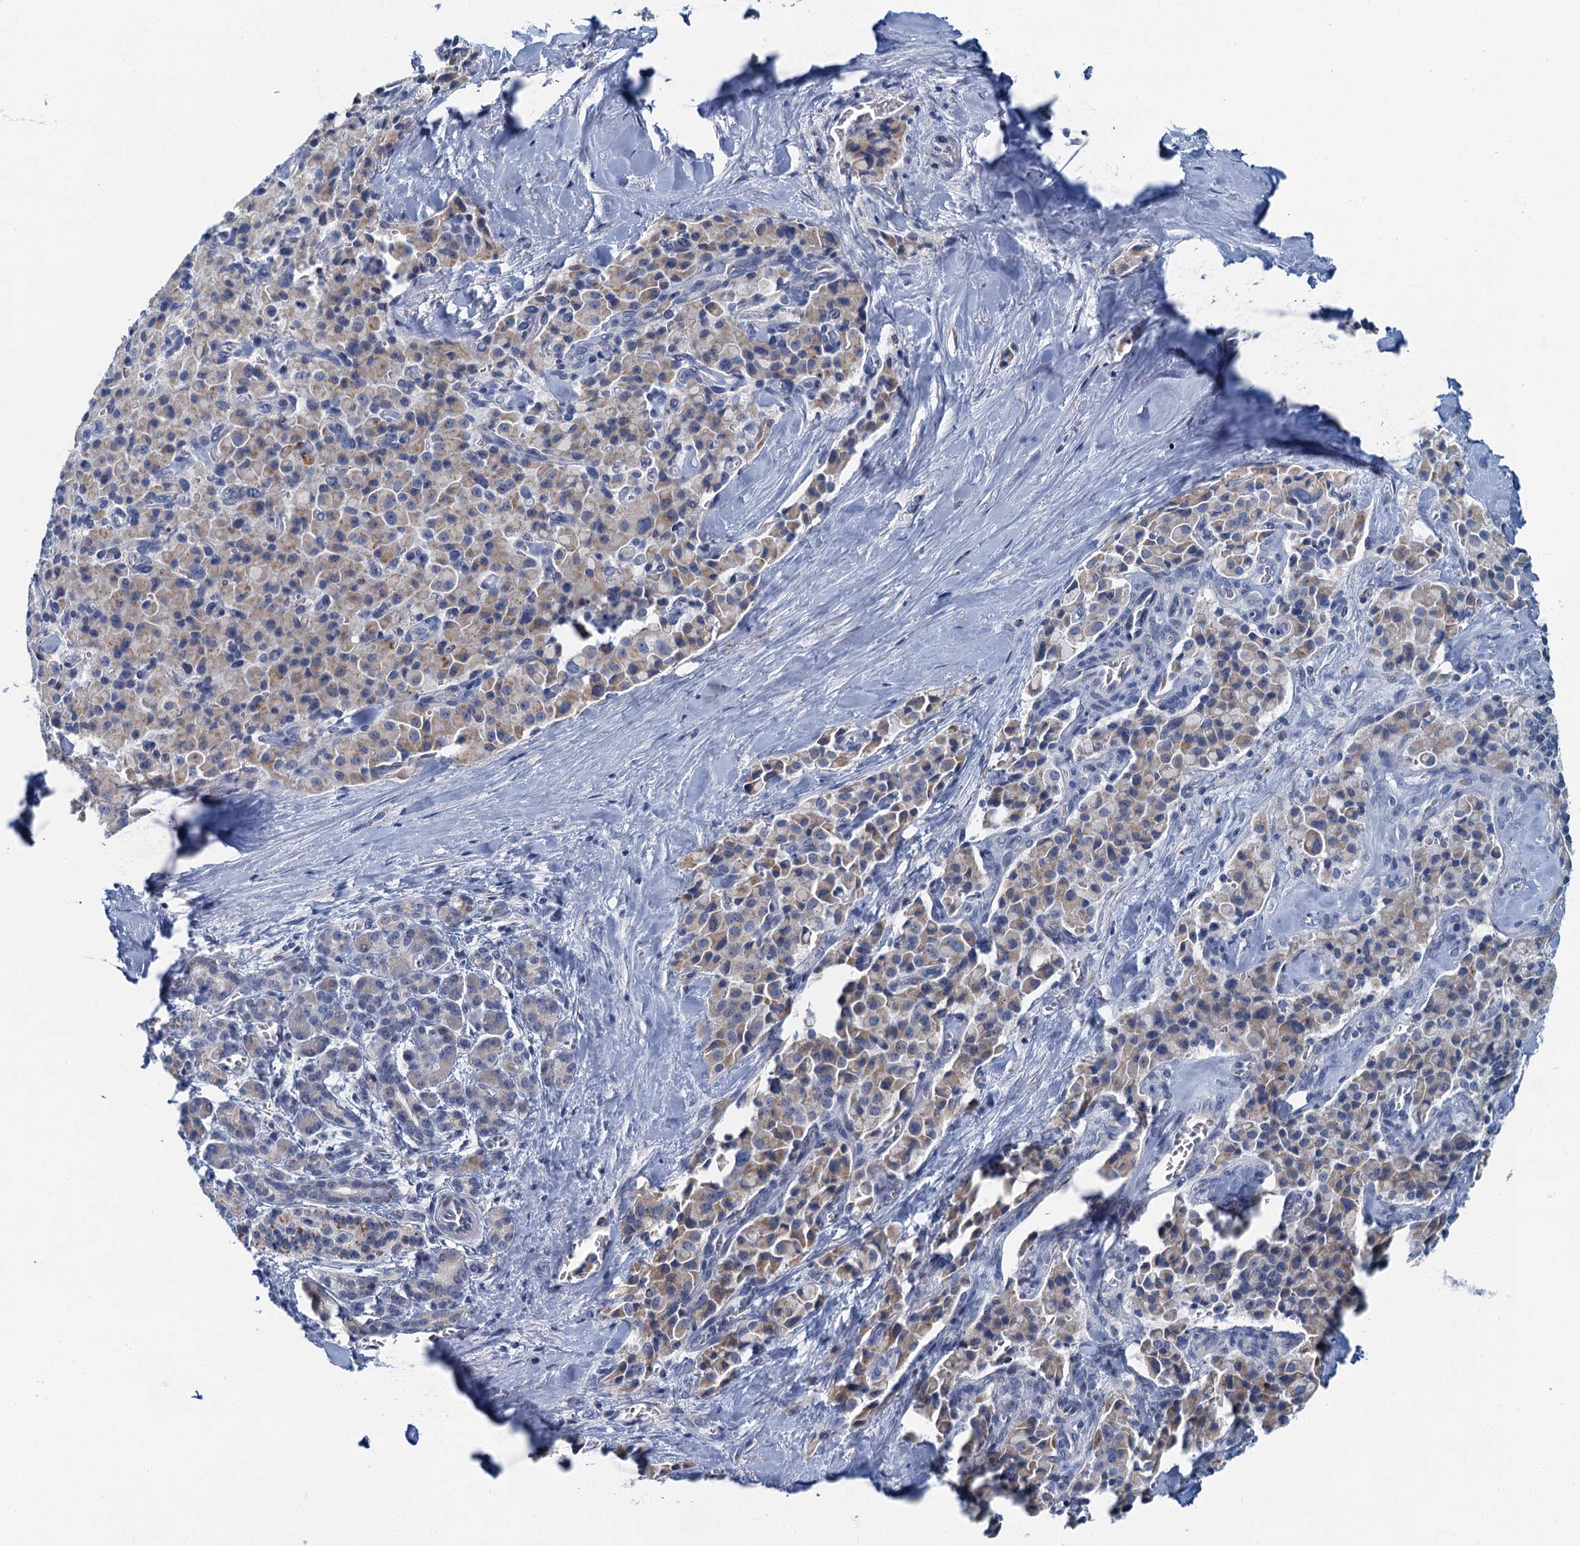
{"staining": {"intensity": "weak", "quantity": "25%-75%", "location": "cytoplasmic/membranous"}, "tissue": "pancreatic cancer", "cell_type": "Tumor cells", "image_type": "cancer", "snomed": [{"axis": "morphology", "description": "Adenocarcinoma, NOS"}, {"axis": "topography", "description": "Pancreas"}], "caption": "The image demonstrates immunohistochemical staining of pancreatic adenocarcinoma. There is weak cytoplasmic/membranous positivity is appreciated in about 25%-75% of tumor cells.", "gene": "LYPD3", "patient": {"sex": "male", "age": 65}}